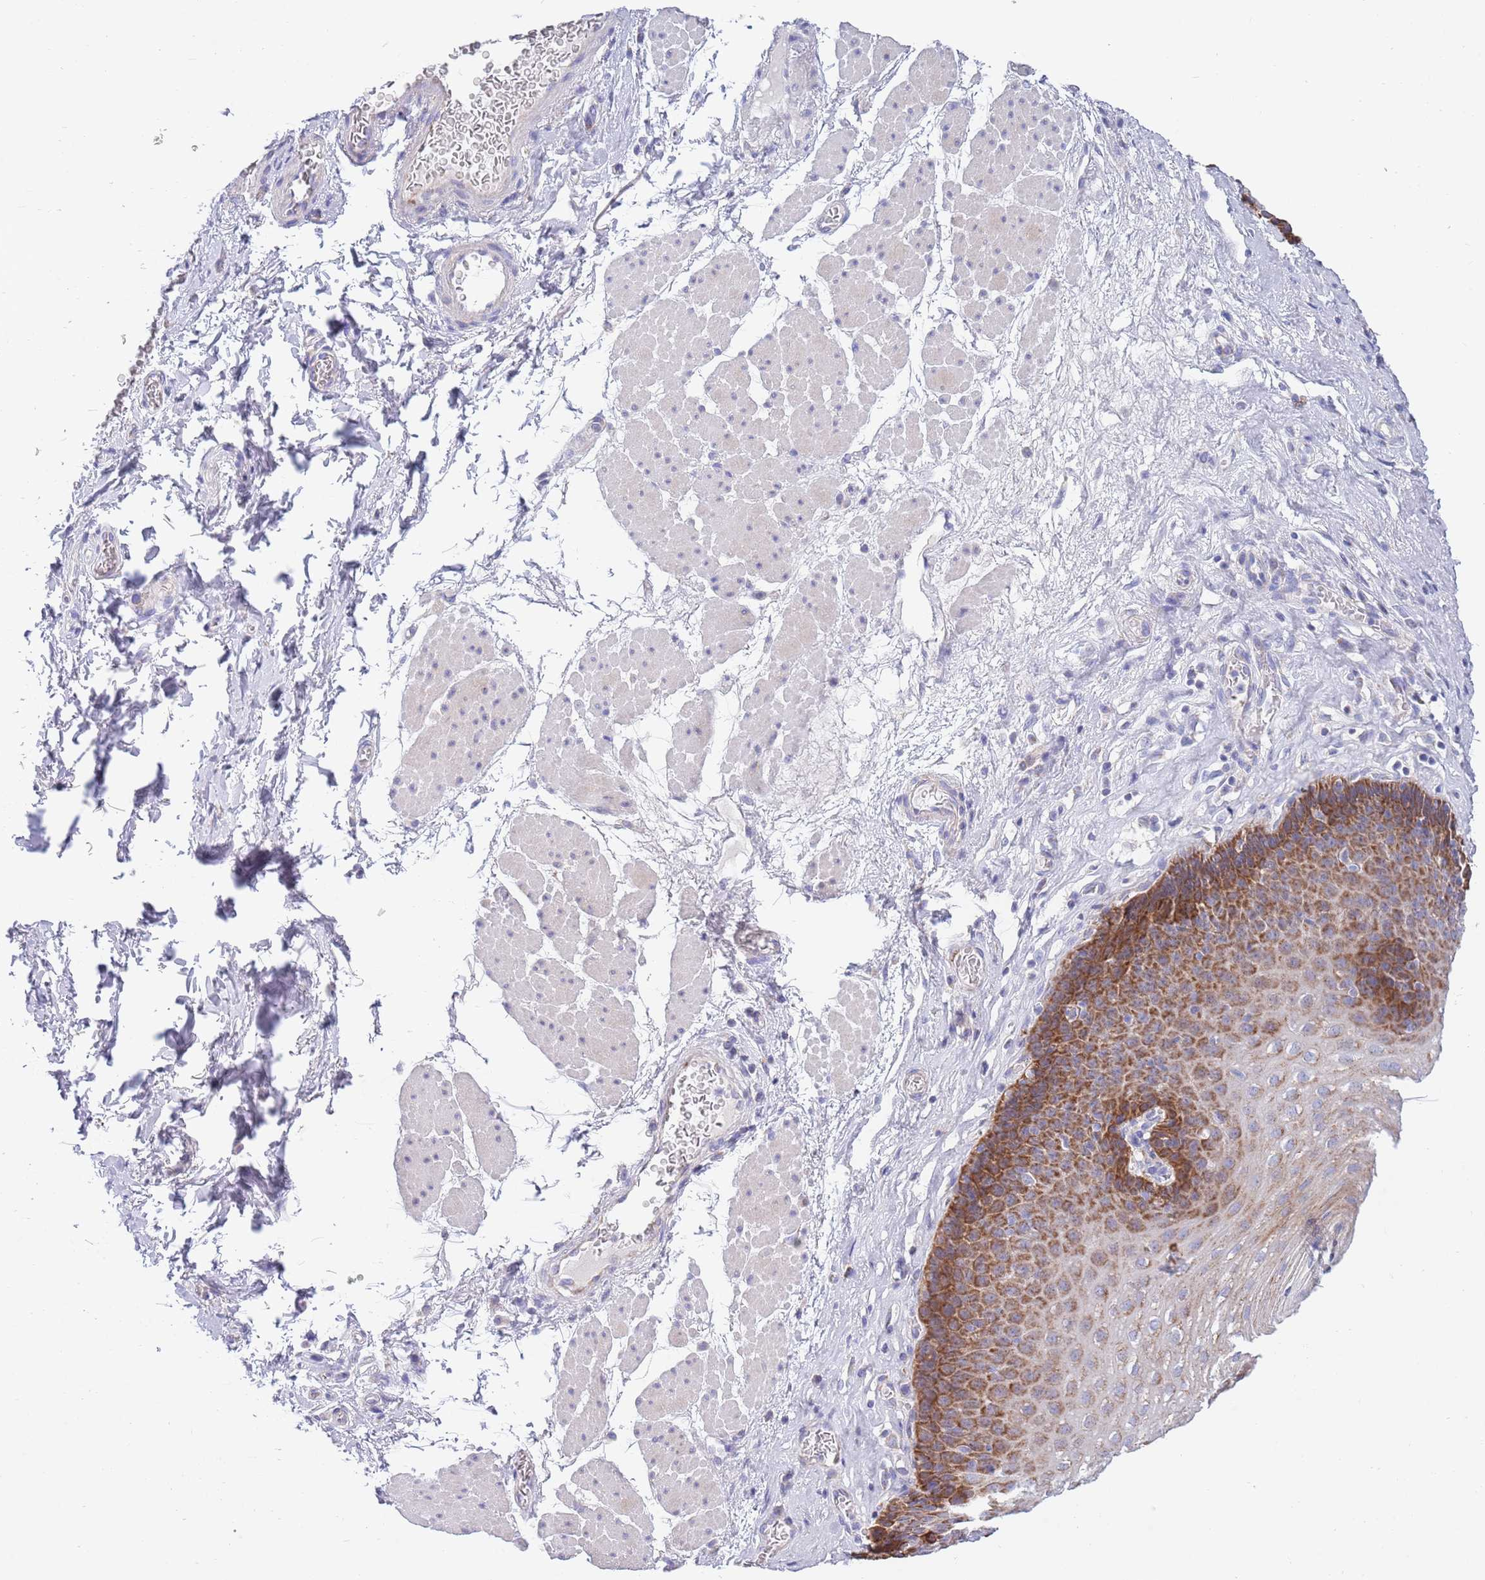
{"staining": {"intensity": "strong", "quantity": ">75%", "location": "cytoplasmic/membranous"}, "tissue": "esophagus", "cell_type": "Squamous epithelial cells", "image_type": "normal", "snomed": [{"axis": "morphology", "description": "Normal tissue, NOS"}, {"axis": "topography", "description": "Esophagus"}], "caption": "Protein analysis of normal esophagus exhibits strong cytoplasmic/membranous expression in about >75% of squamous epithelial cells.", "gene": "EMC8", "patient": {"sex": "female", "age": 66}}